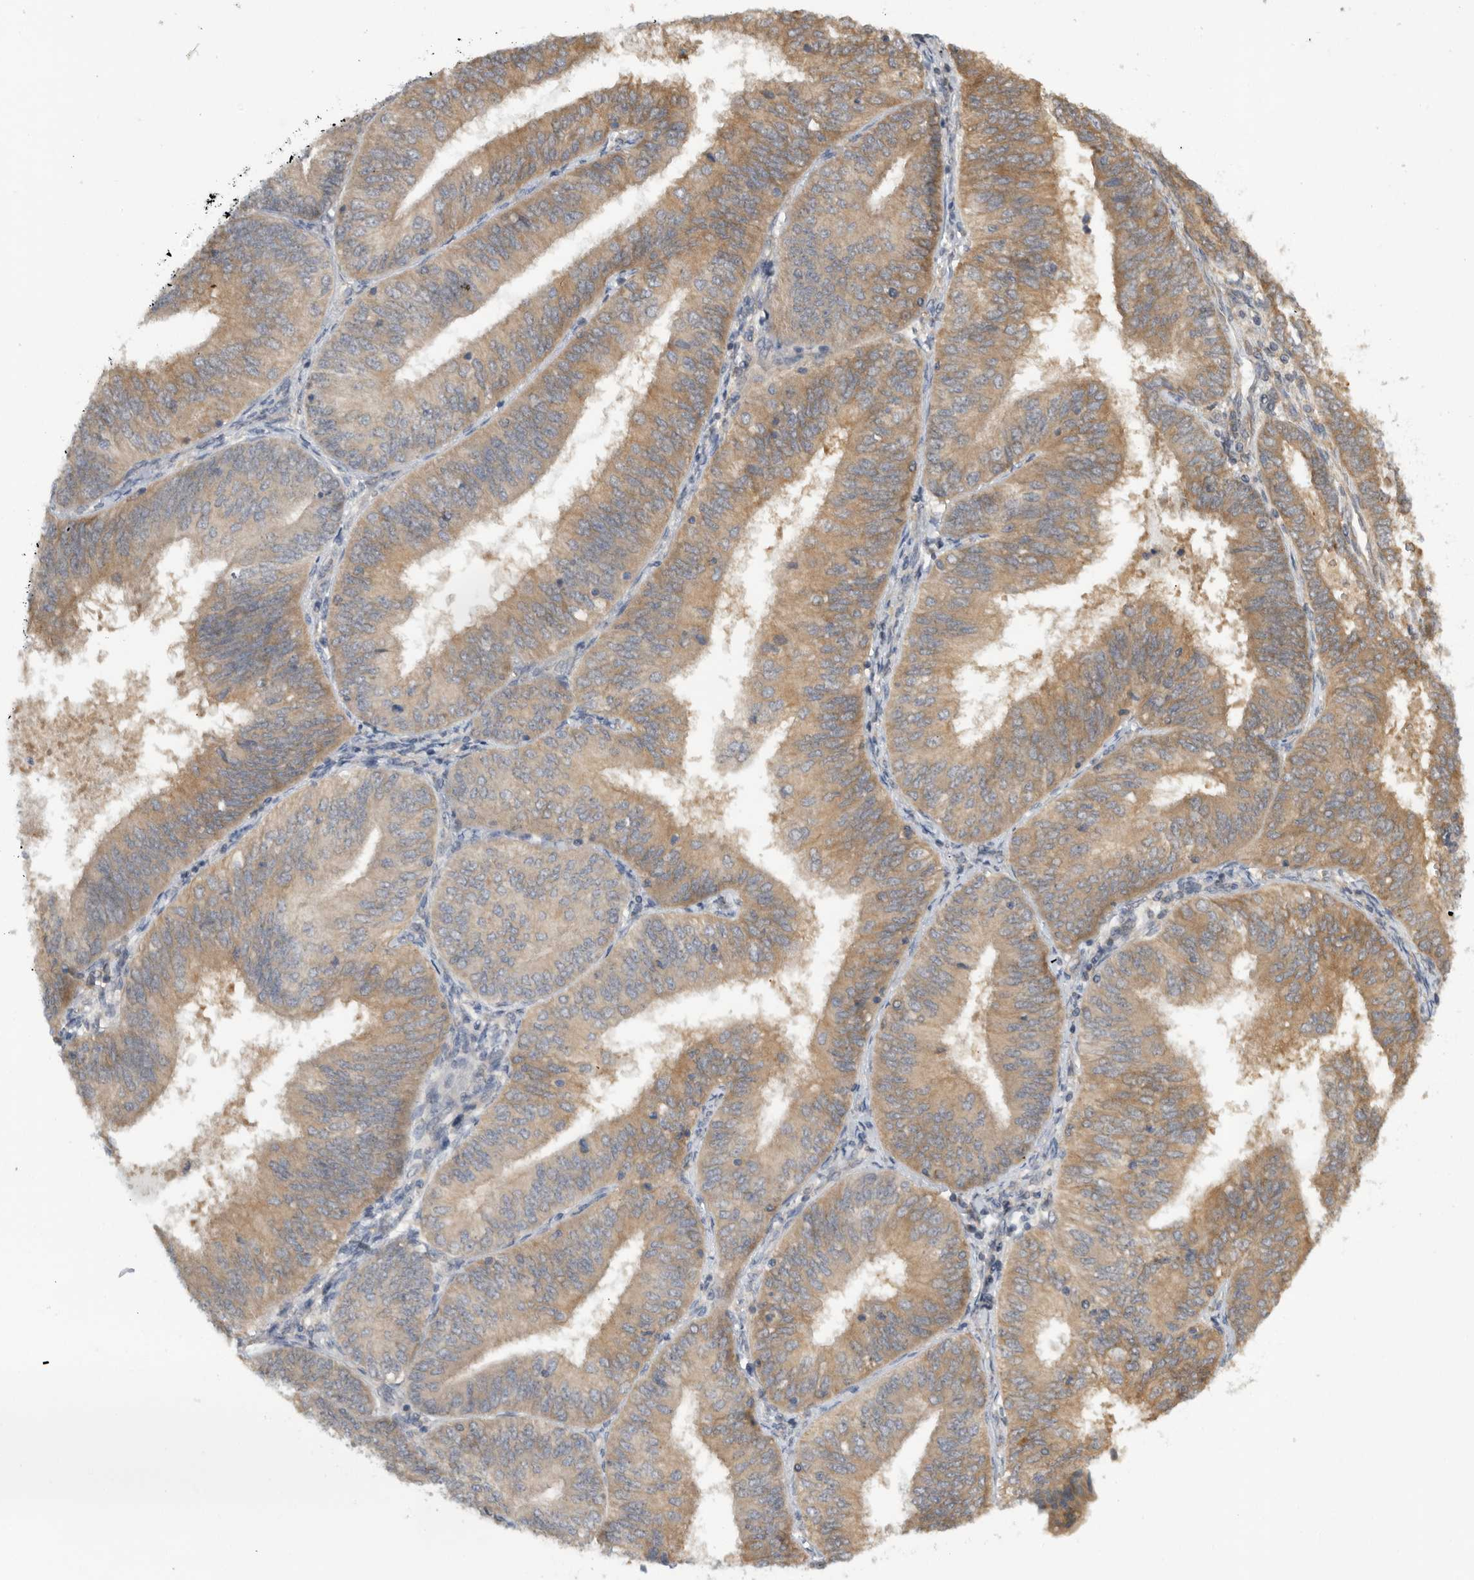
{"staining": {"intensity": "moderate", "quantity": ">75%", "location": "cytoplasmic/membranous"}, "tissue": "endometrial cancer", "cell_type": "Tumor cells", "image_type": "cancer", "snomed": [{"axis": "morphology", "description": "Adenocarcinoma, NOS"}, {"axis": "topography", "description": "Endometrium"}], "caption": "A photomicrograph of endometrial cancer stained for a protein shows moderate cytoplasmic/membranous brown staining in tumor cells.", "gene": "AASDHPPT", "patient": {"sex": "female", "age": 58}}